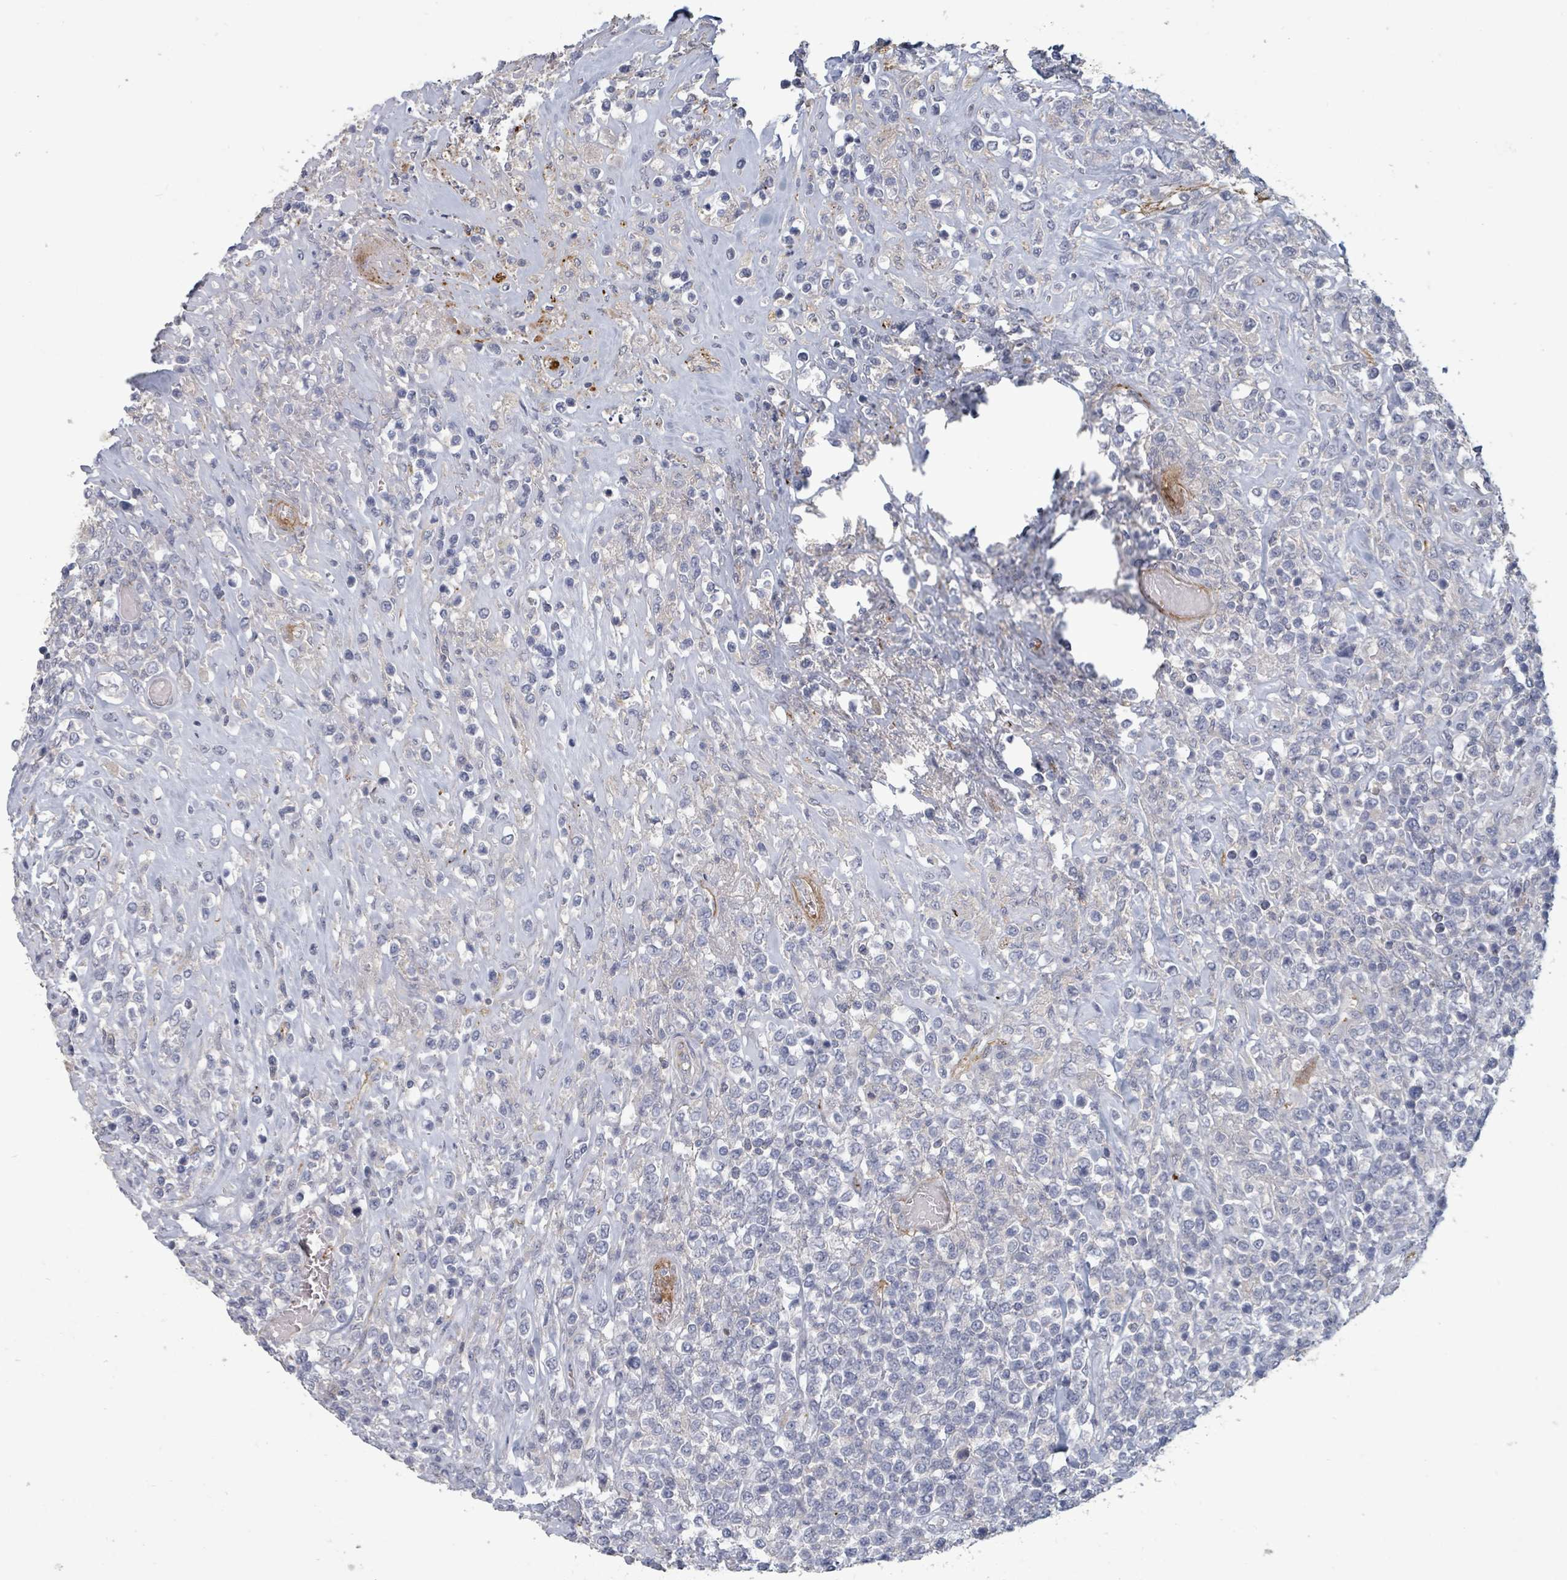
{"staining": {"intensity": "negative", "quantity": "none", "location": "none"}, "tissue": "lymphoma", "cell_type": "Tumor cells", "image_type": "cancer", "snomed": [{"axis": "morphology", "description": "Malignant lymphoma, non-Hodgkin's type, High grade"}, {"axis": "topography", "description": "Soft tissue"}], "caption": "High power microscopy image of an immunohistochemistry photomicrograph of lymphoma, revealing no significant staining in tumor cells.", "gene": "PLAUR", "patient": {"sex": "female", "age": 56}}